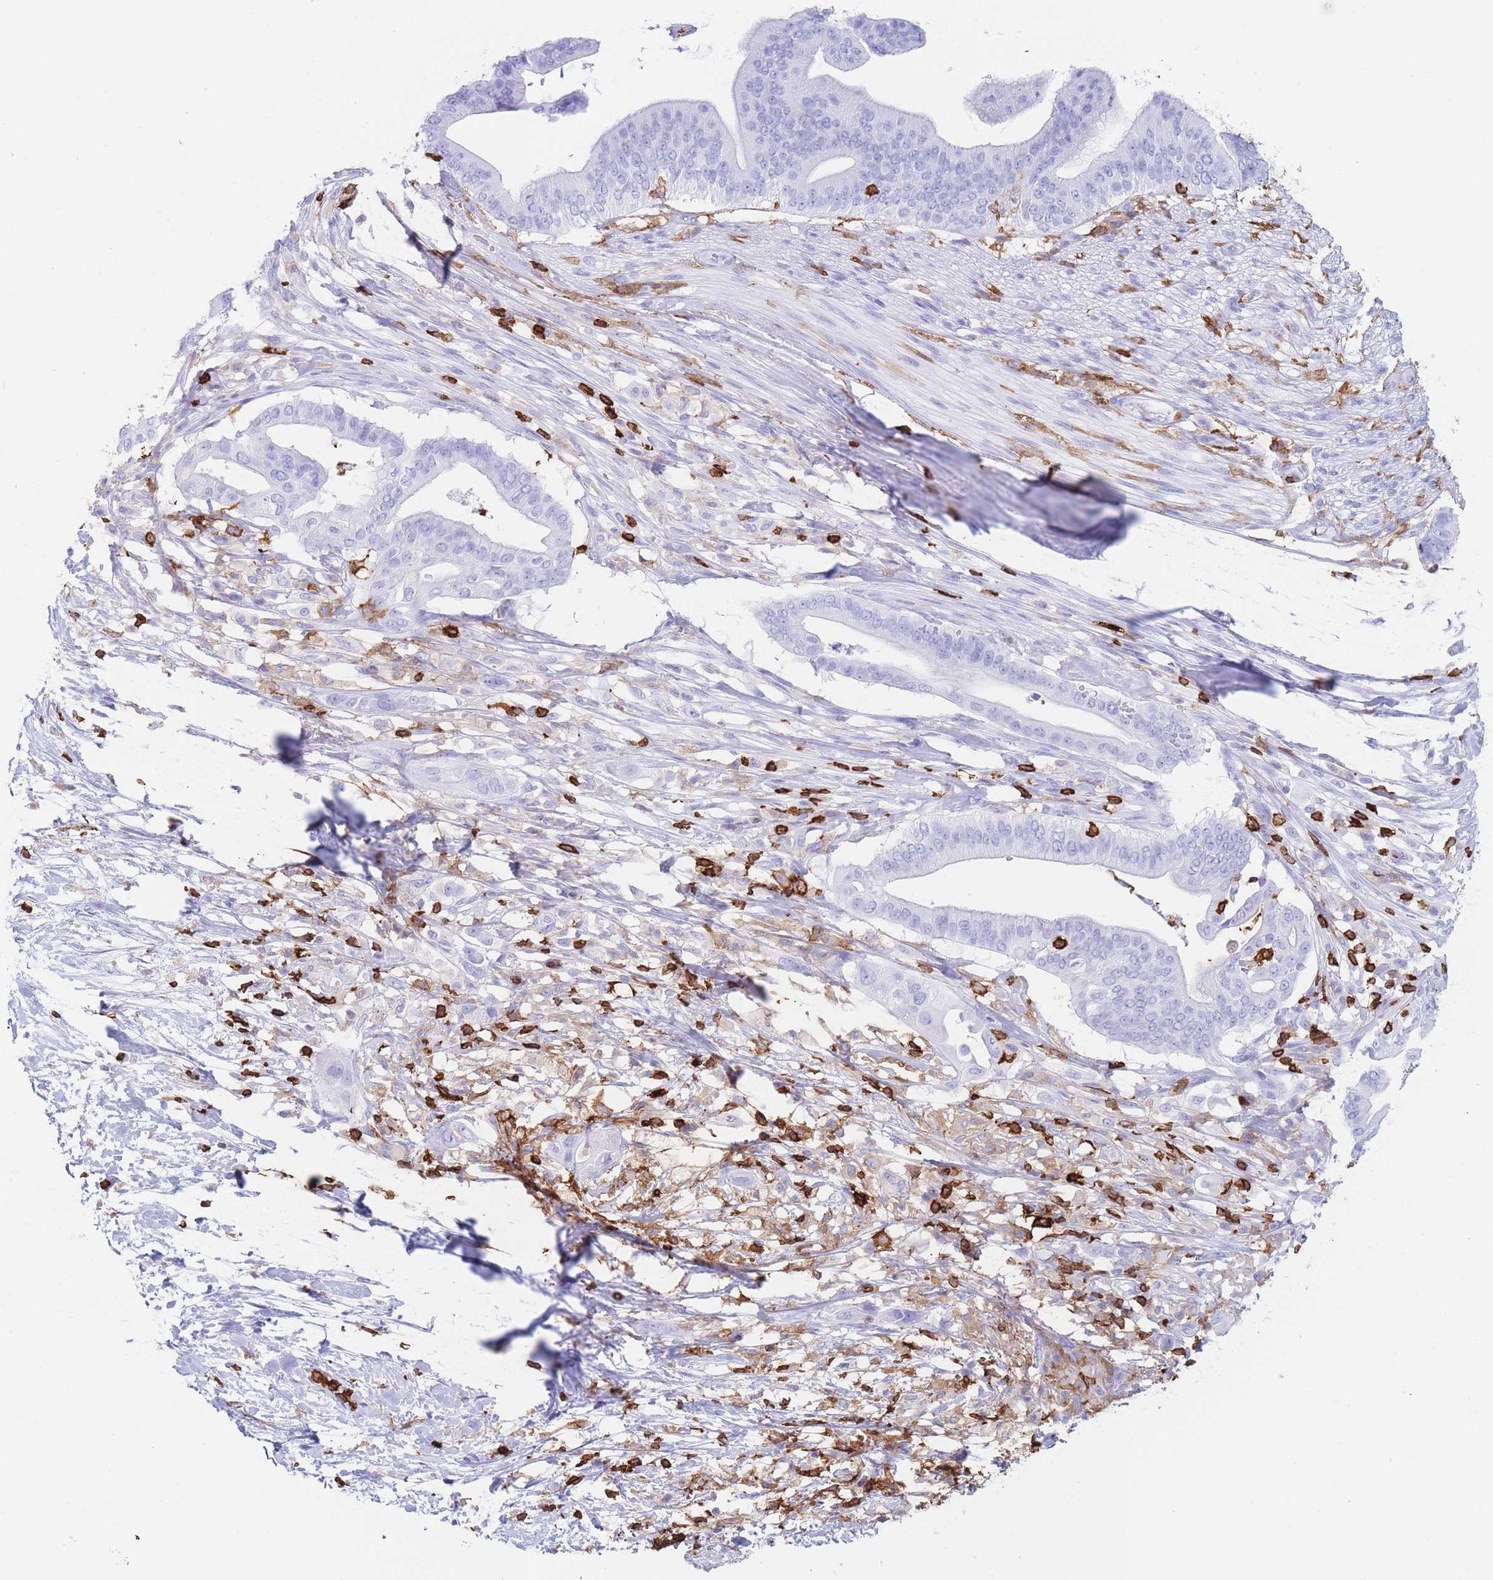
{"staining": {"intensity": "negative", "quantity": "none", "location": "none"}, "tissue": "pancreatic cancer", "cell_type": "Tumor cells", "image_type": "cancer", "snomed": [{"axis": "morphology", "description": "Adenocarcinoma, NOS"}, {"axis": "topography", "description": "Pancreas"}], "caption": "DAB immunohistochemical staining of pancreatic cancer exhibits no significant positivity in tumor cells.", "gene": "CORO1A", "patient": {"sex": "male", "age": 68}}